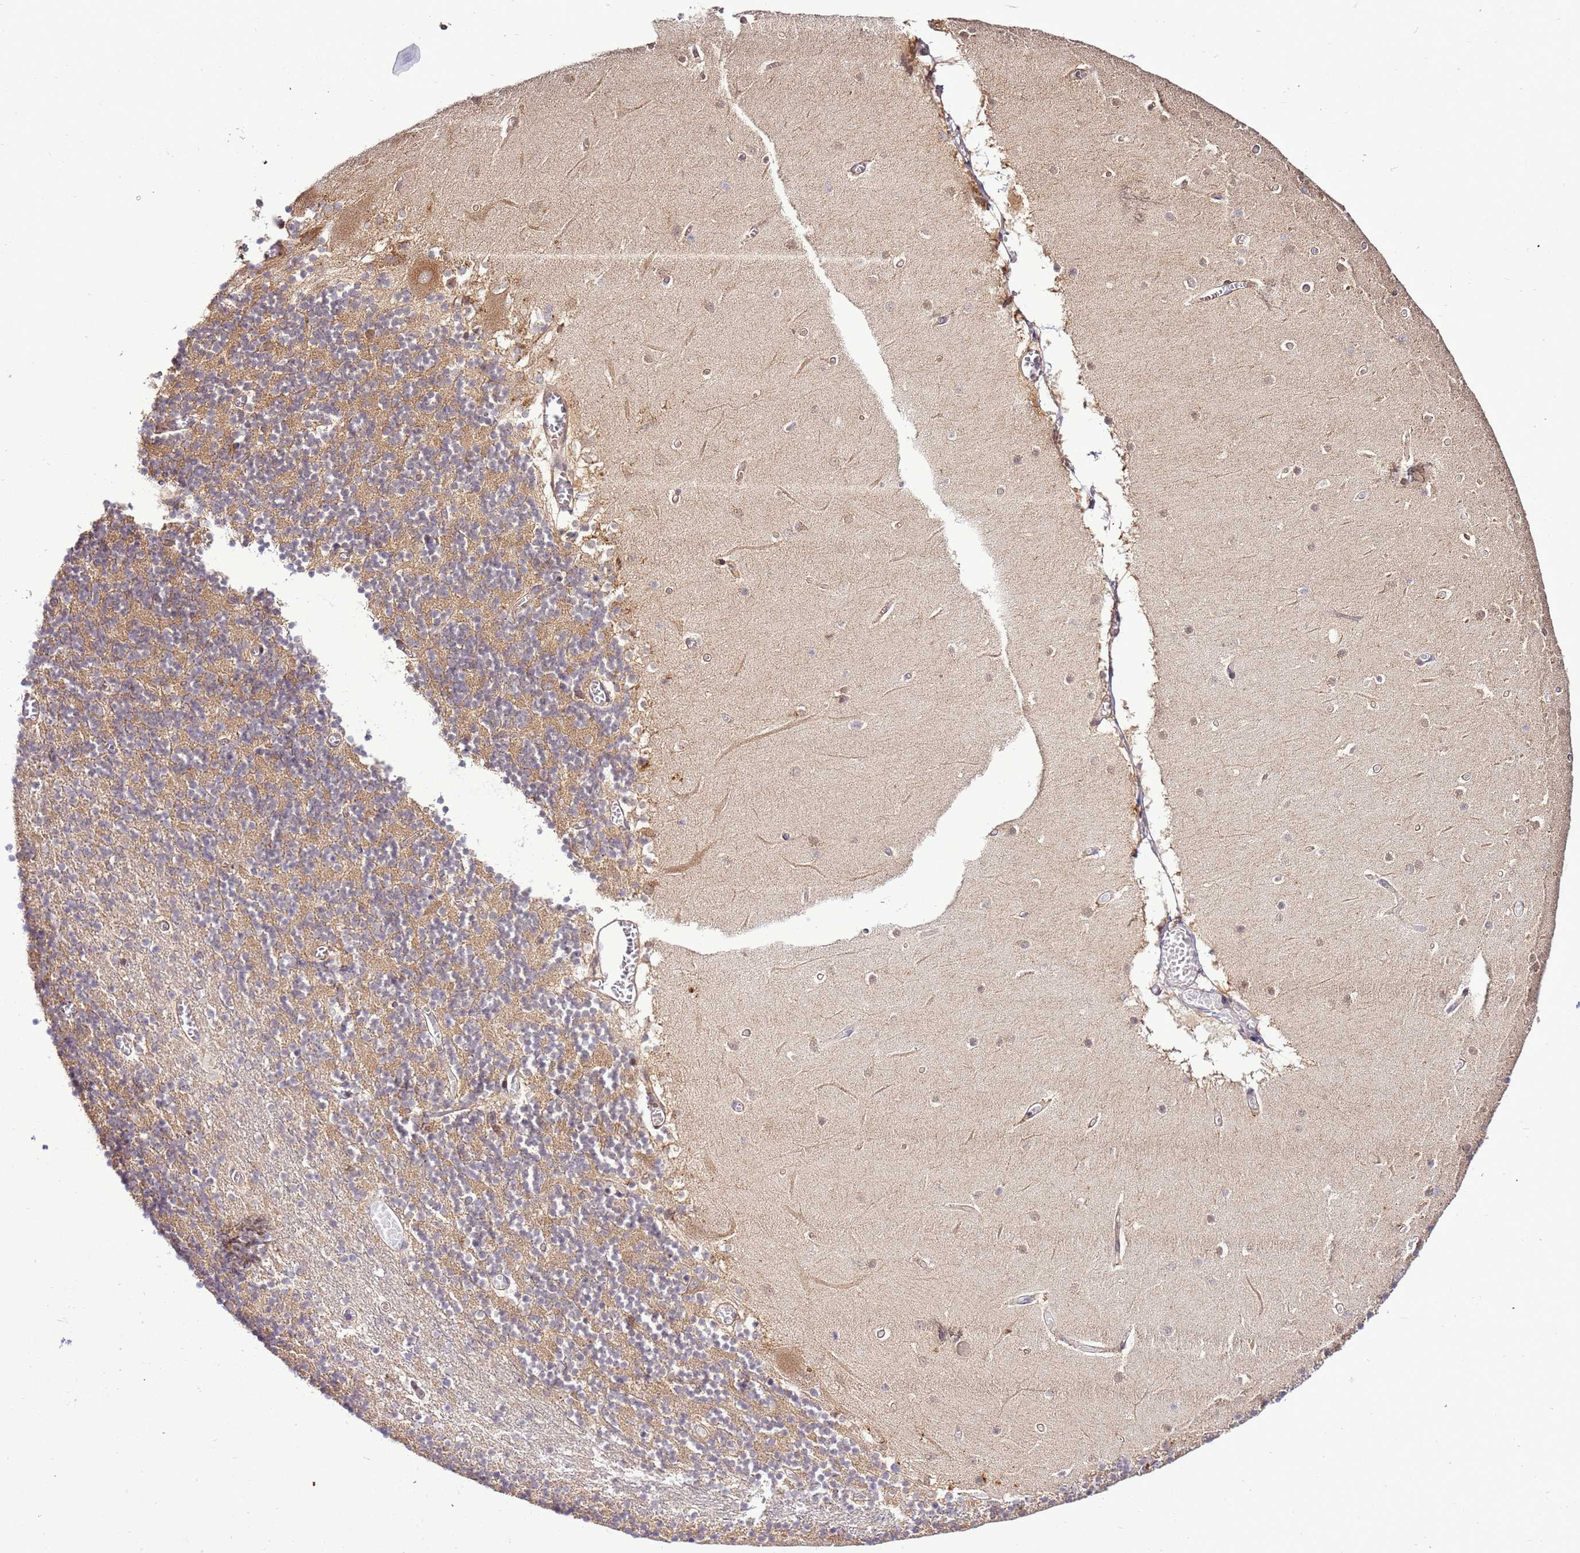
{"staining": {"intensity": "moderate", "quantity": "25%-75%", "location": "cytoplasmic/membranous"}, "tissue": "cerebellum", "cell_type": "Cells in granular layer", "image_type": "normal", "snomed": [{"axis": "morphology", "description": "Normal tissue, NOS"}, {"axis": "topography", "description": "Cerebellum"}], "caption": "A medium amount of moderate cytoplasmic/membranous positivity is seen in about 25%-75% of cells in granular layer in normal cerebellum.", "gene": "SCARA3", "patient": {"sex": "female", "age": 28}}